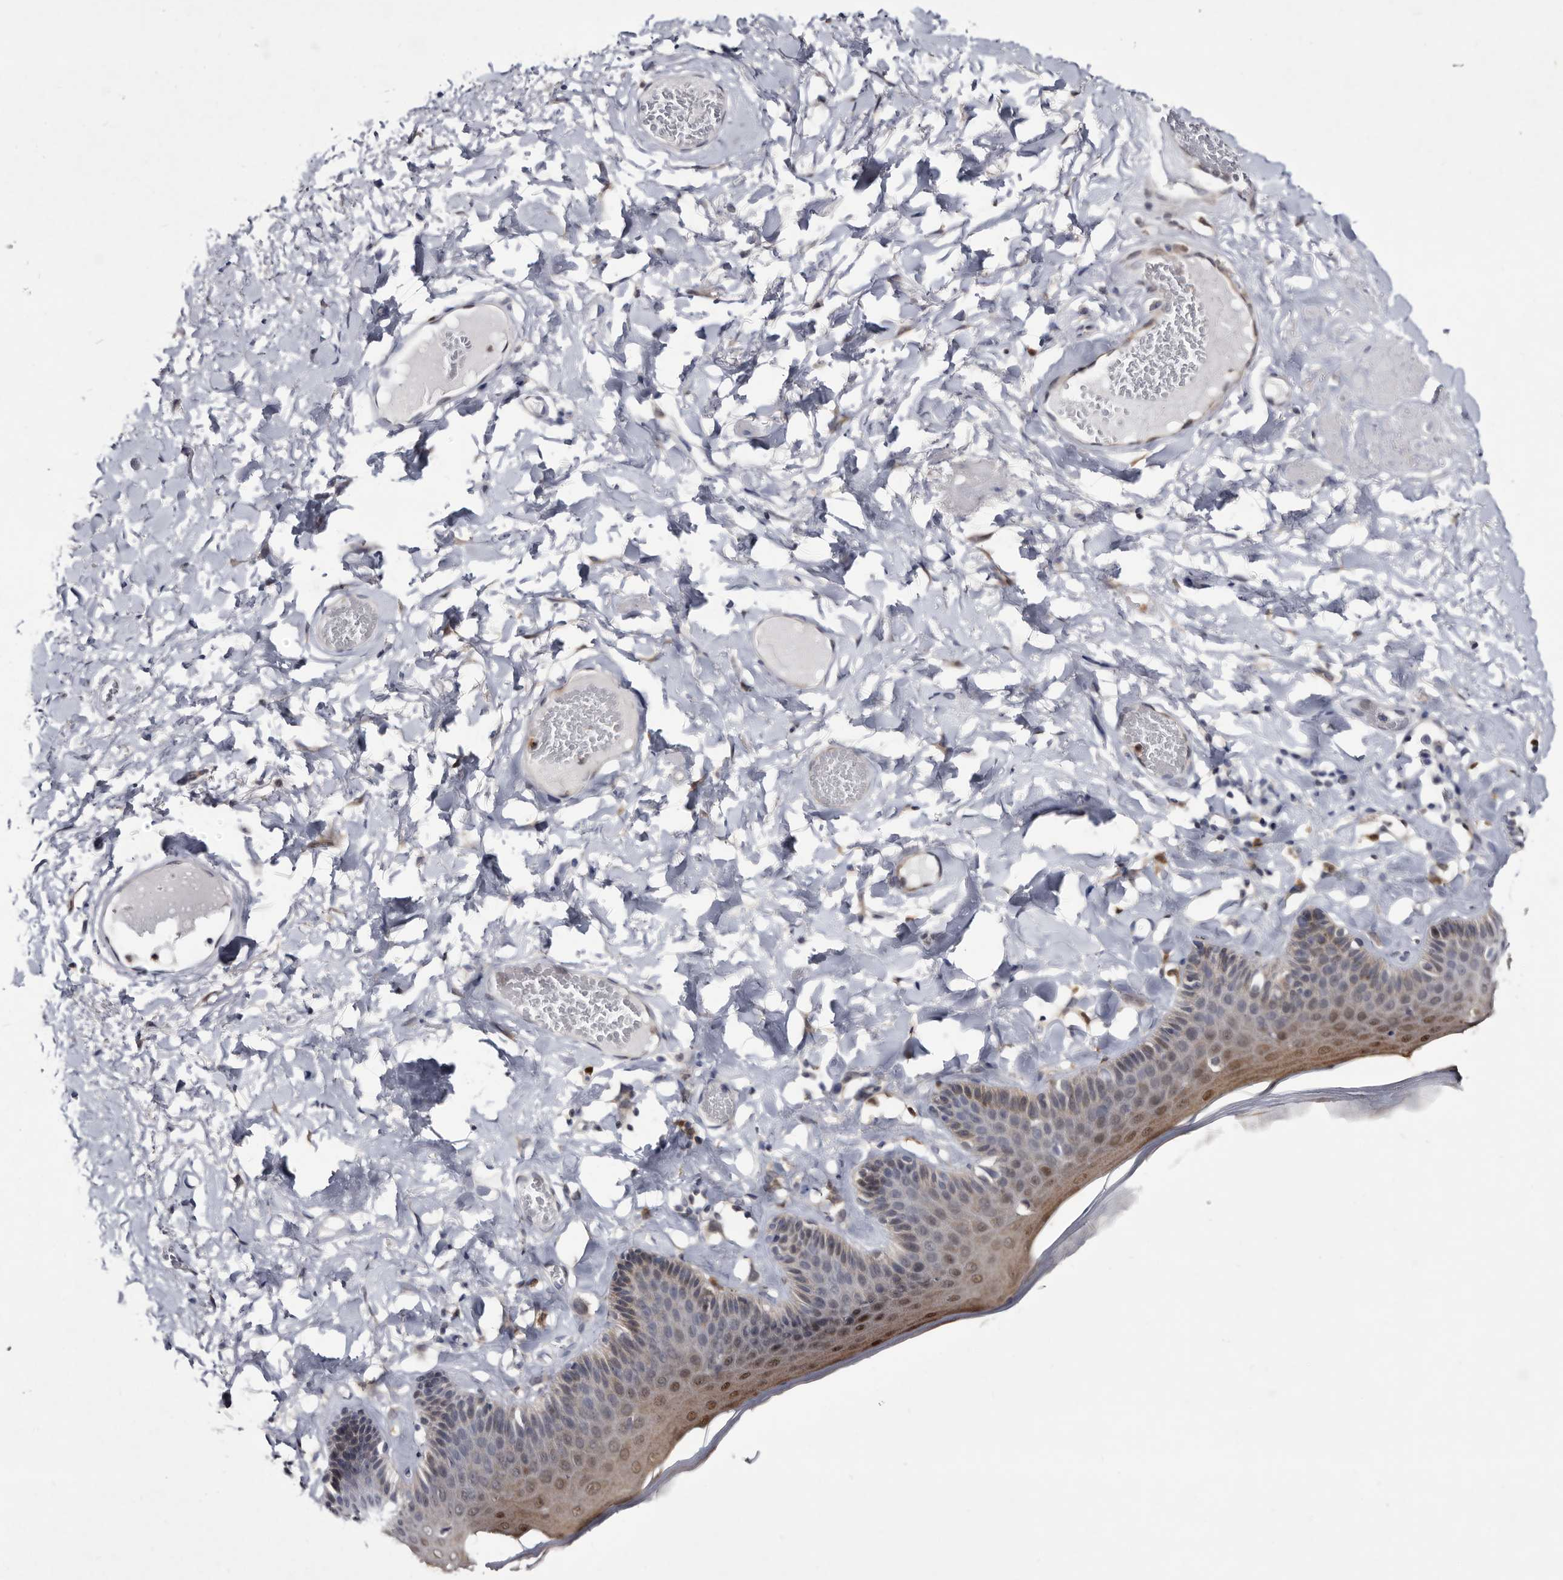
{"staining": {"intensity": "moderate", "quantity": "<25%", "location": "cytoplasmic/membranous,nuclear"}, "tissue": "skin", "cell_type": "Epidermal cells", "image_type": "normal", "snomed": [{"axis": "morphology", "description": "Normal tissue, NOS"}, {"axis": "topography", "description": "Anal"}], "caption": "Immunohistochemical staining of normal skin exhibits low levels of moderate cytoplasmic/membranous,nuclear expression in approximately <25% of epidermal cells.", "gene": "SERPINB8", "patient": {"sex": "male", "age": 69}}